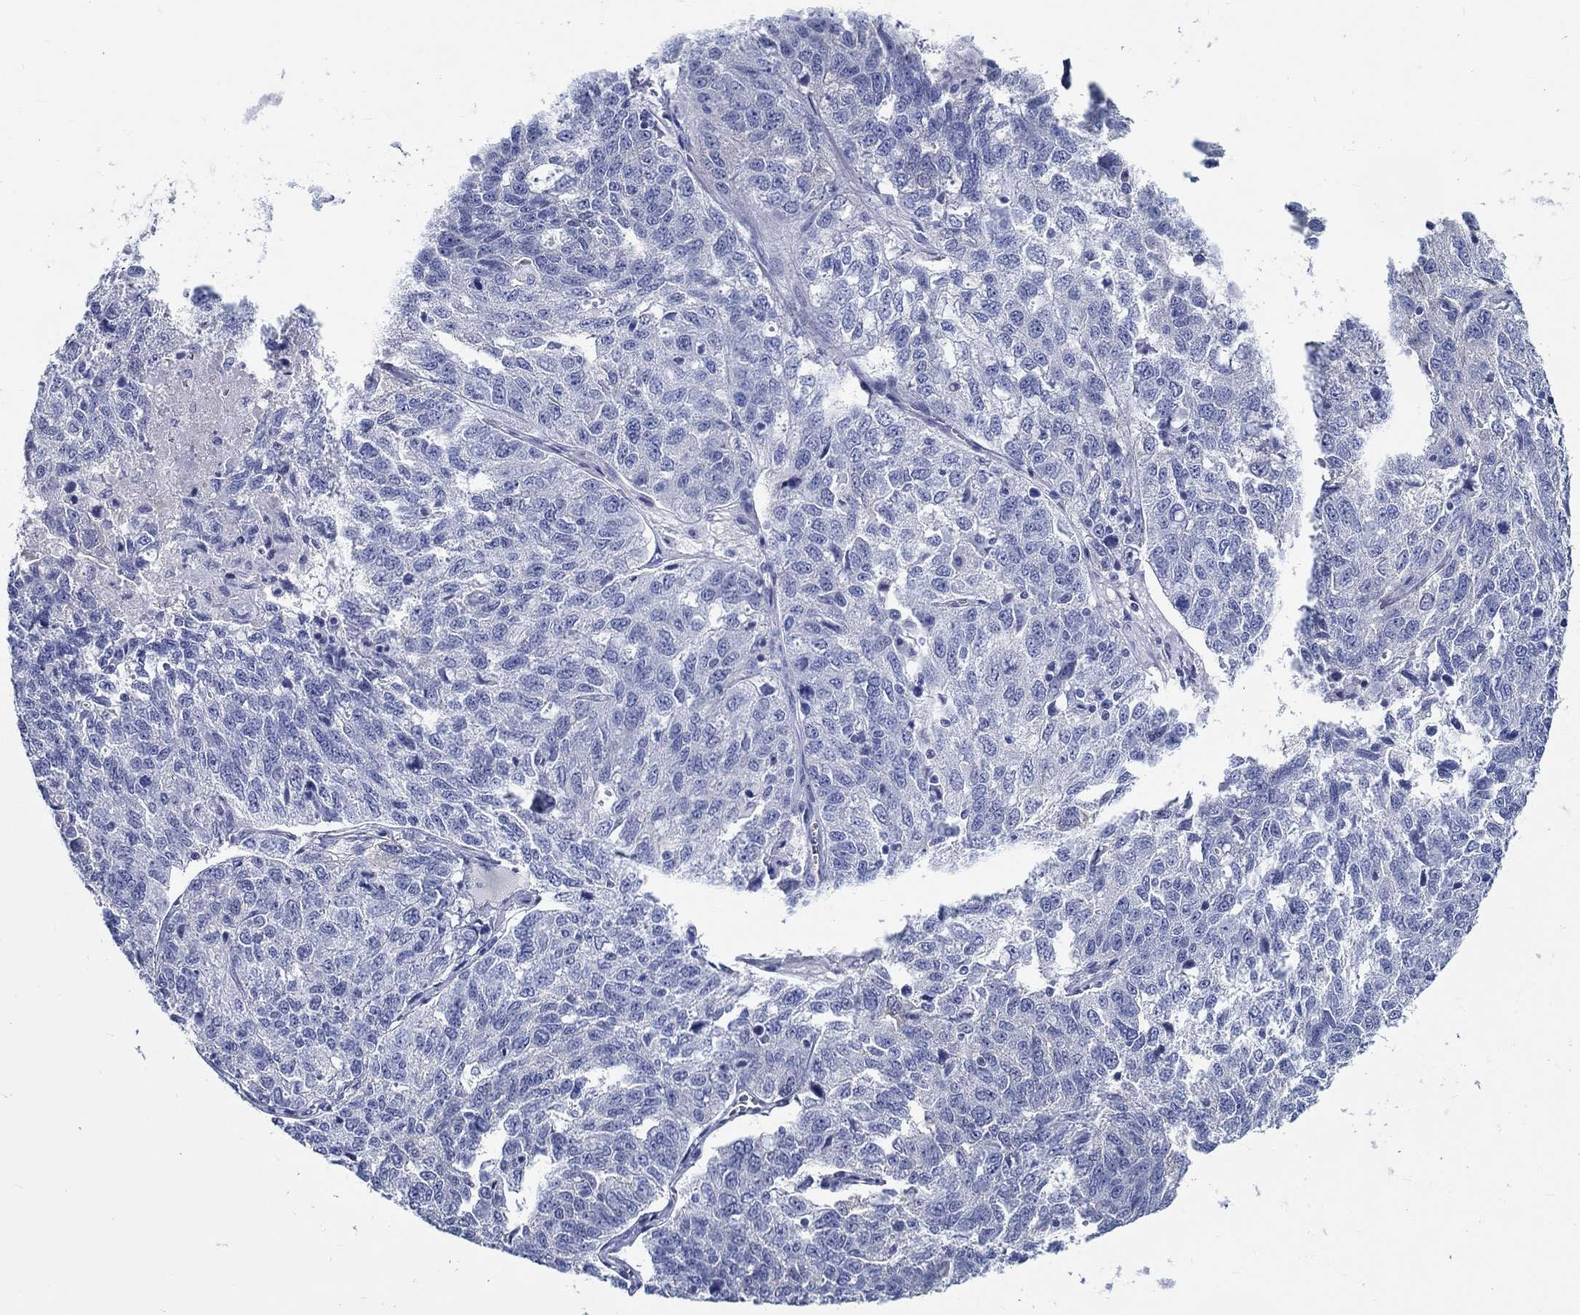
{"staining": {"intensity": "negative", "quantity": "none", "location": "none"}, "tissue": "ovarian cancer", "cell_type": "Tumor cells", "image_type": "cancer", "snomed": [{"axis": "morphology", "description": "Cystadenocarcinoma, serous, NOS"}, {"axis": "topography", "description": "Ovary"}], "caption": "Tumor cells are negative for protein expression in human ovarian cancer (serous cystadenocarcinoma).", "gene": "FBXO2", "patient": {"sex": "female", "age": 71}}